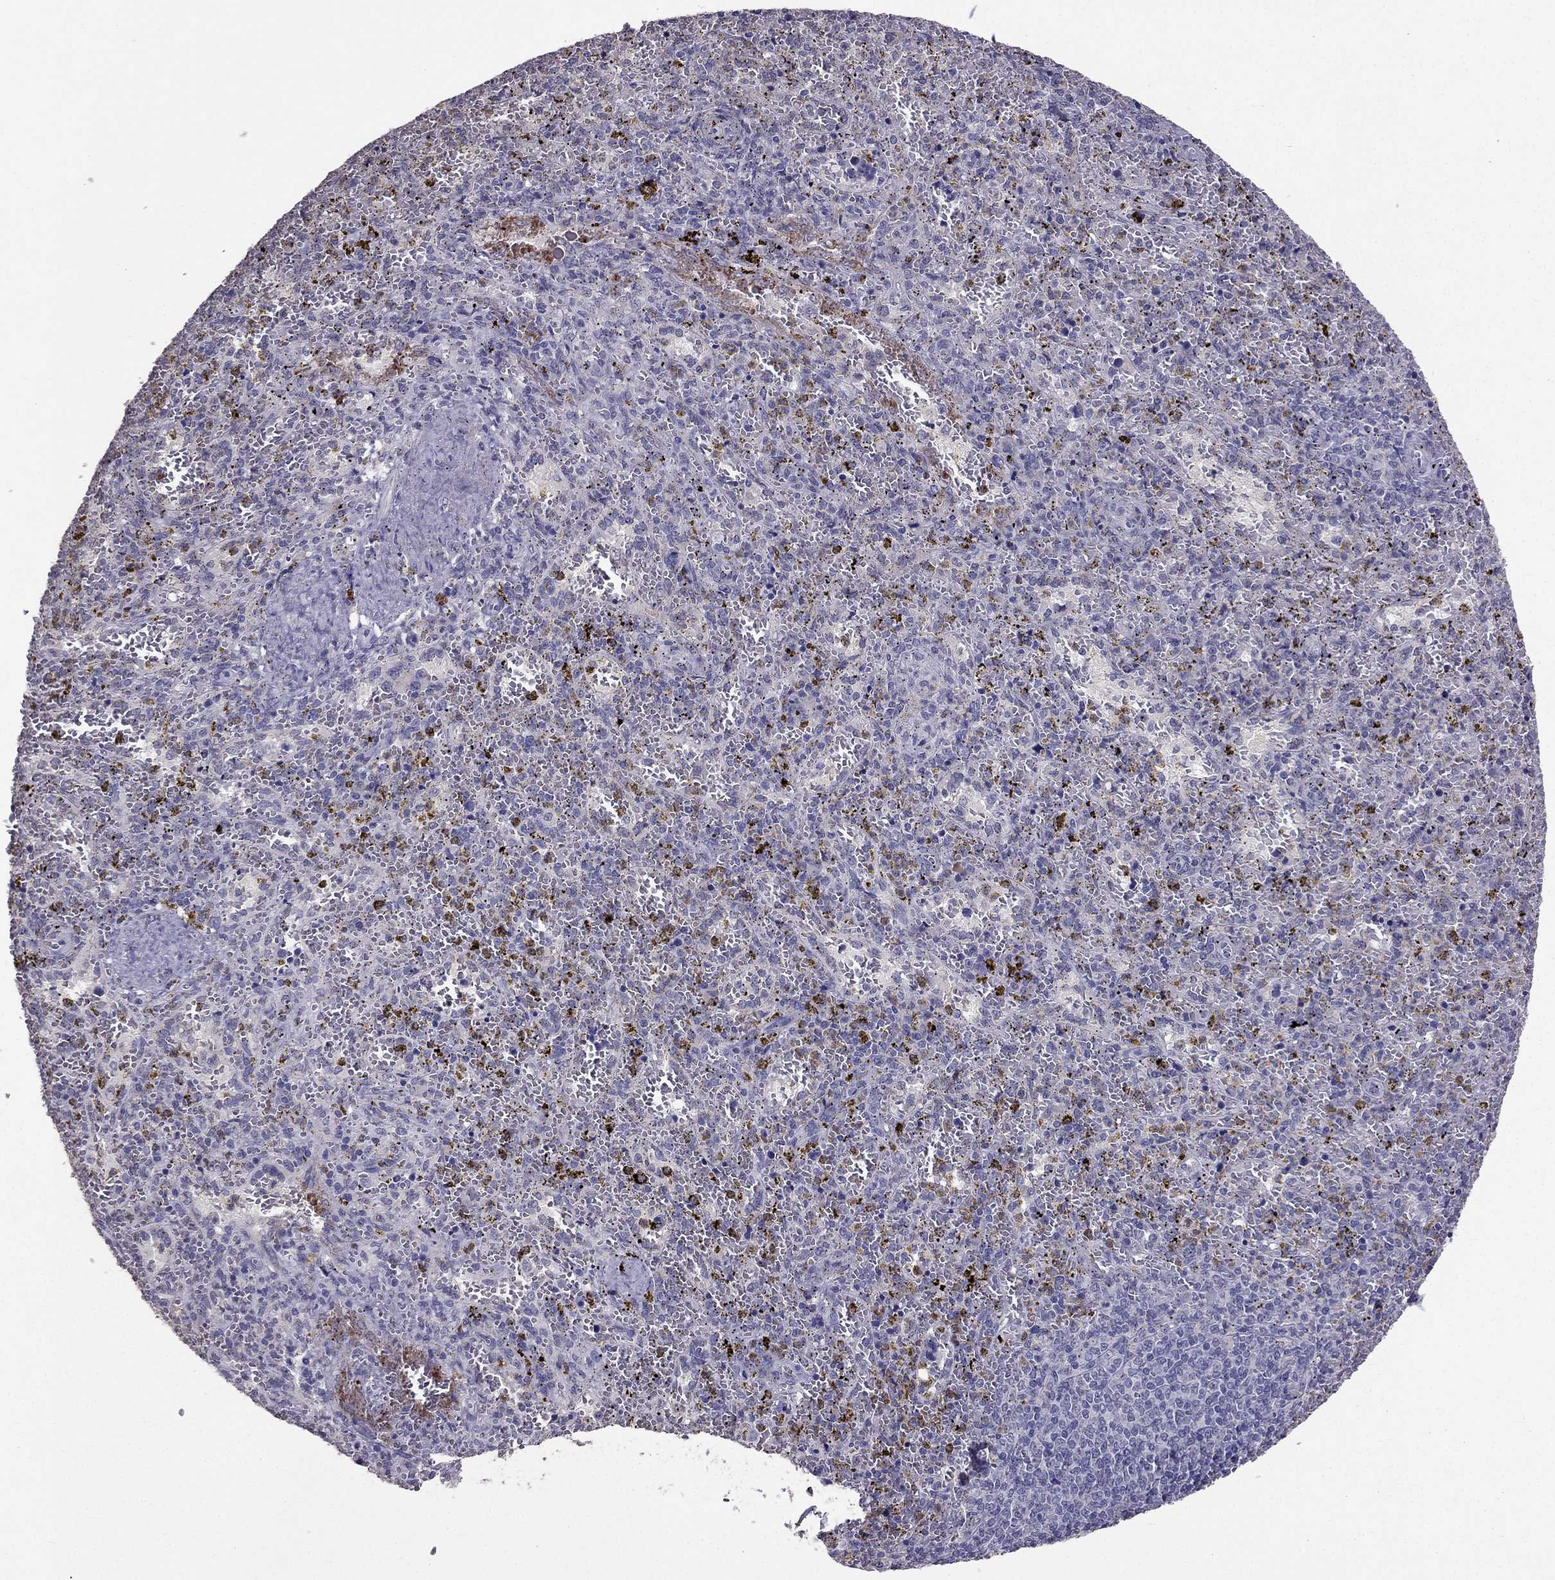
{"staining": {"intensity": "negative", "quantity": "none", "location": "none"}, "tissue": "spleen", "cell_type": "Cells in red pulp", "image_type": "normal", "snomed": [{"axis": "morphology", "description": "Normal tissue, NOS"}, {"axis": "topography", "description": "Spleen"}], "caption": "Cells in red pulp are negative for brown protein staining in unremarkable spleen.", "gene": "ARHGAP11A", "patient": {"sex": "female", "age": 50}}